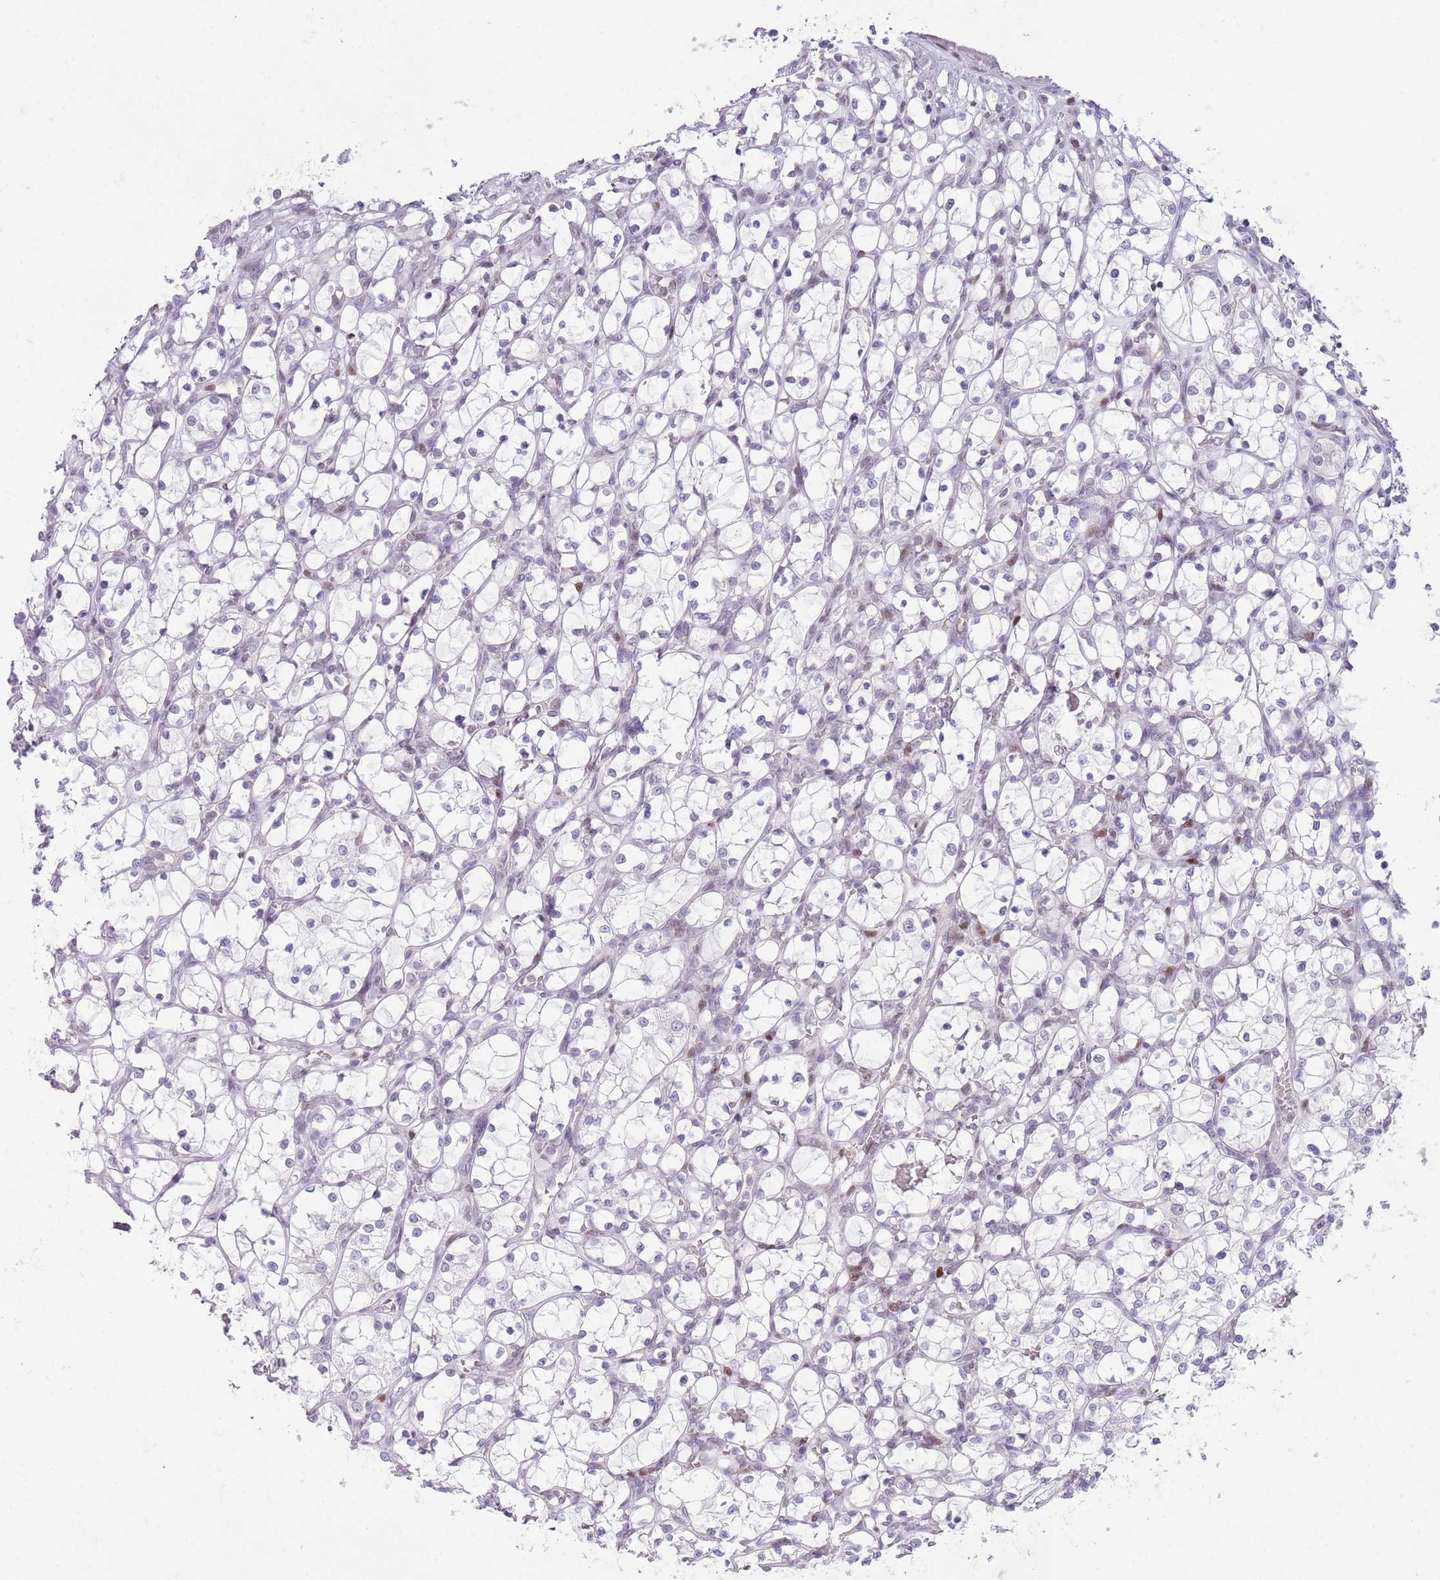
{"staining": {"intensity": "negative", "quantity": "none", "location": "none"}, "tissue": "renal cancer", "cell_type": "Tumor cells", "image_type": "cancer", "snomed": [{"axis": "morphology", "description": "Adenocarcinoma, NOS"}, {"axis": "topography", "description": "Kidney"}], "caption": "This is an IHC histopathology image of adenocarcinoma (renal). There is no staining in tumor cells.", "gene": "MFSD10", "patient": {"sex": "female", "age": 69}}